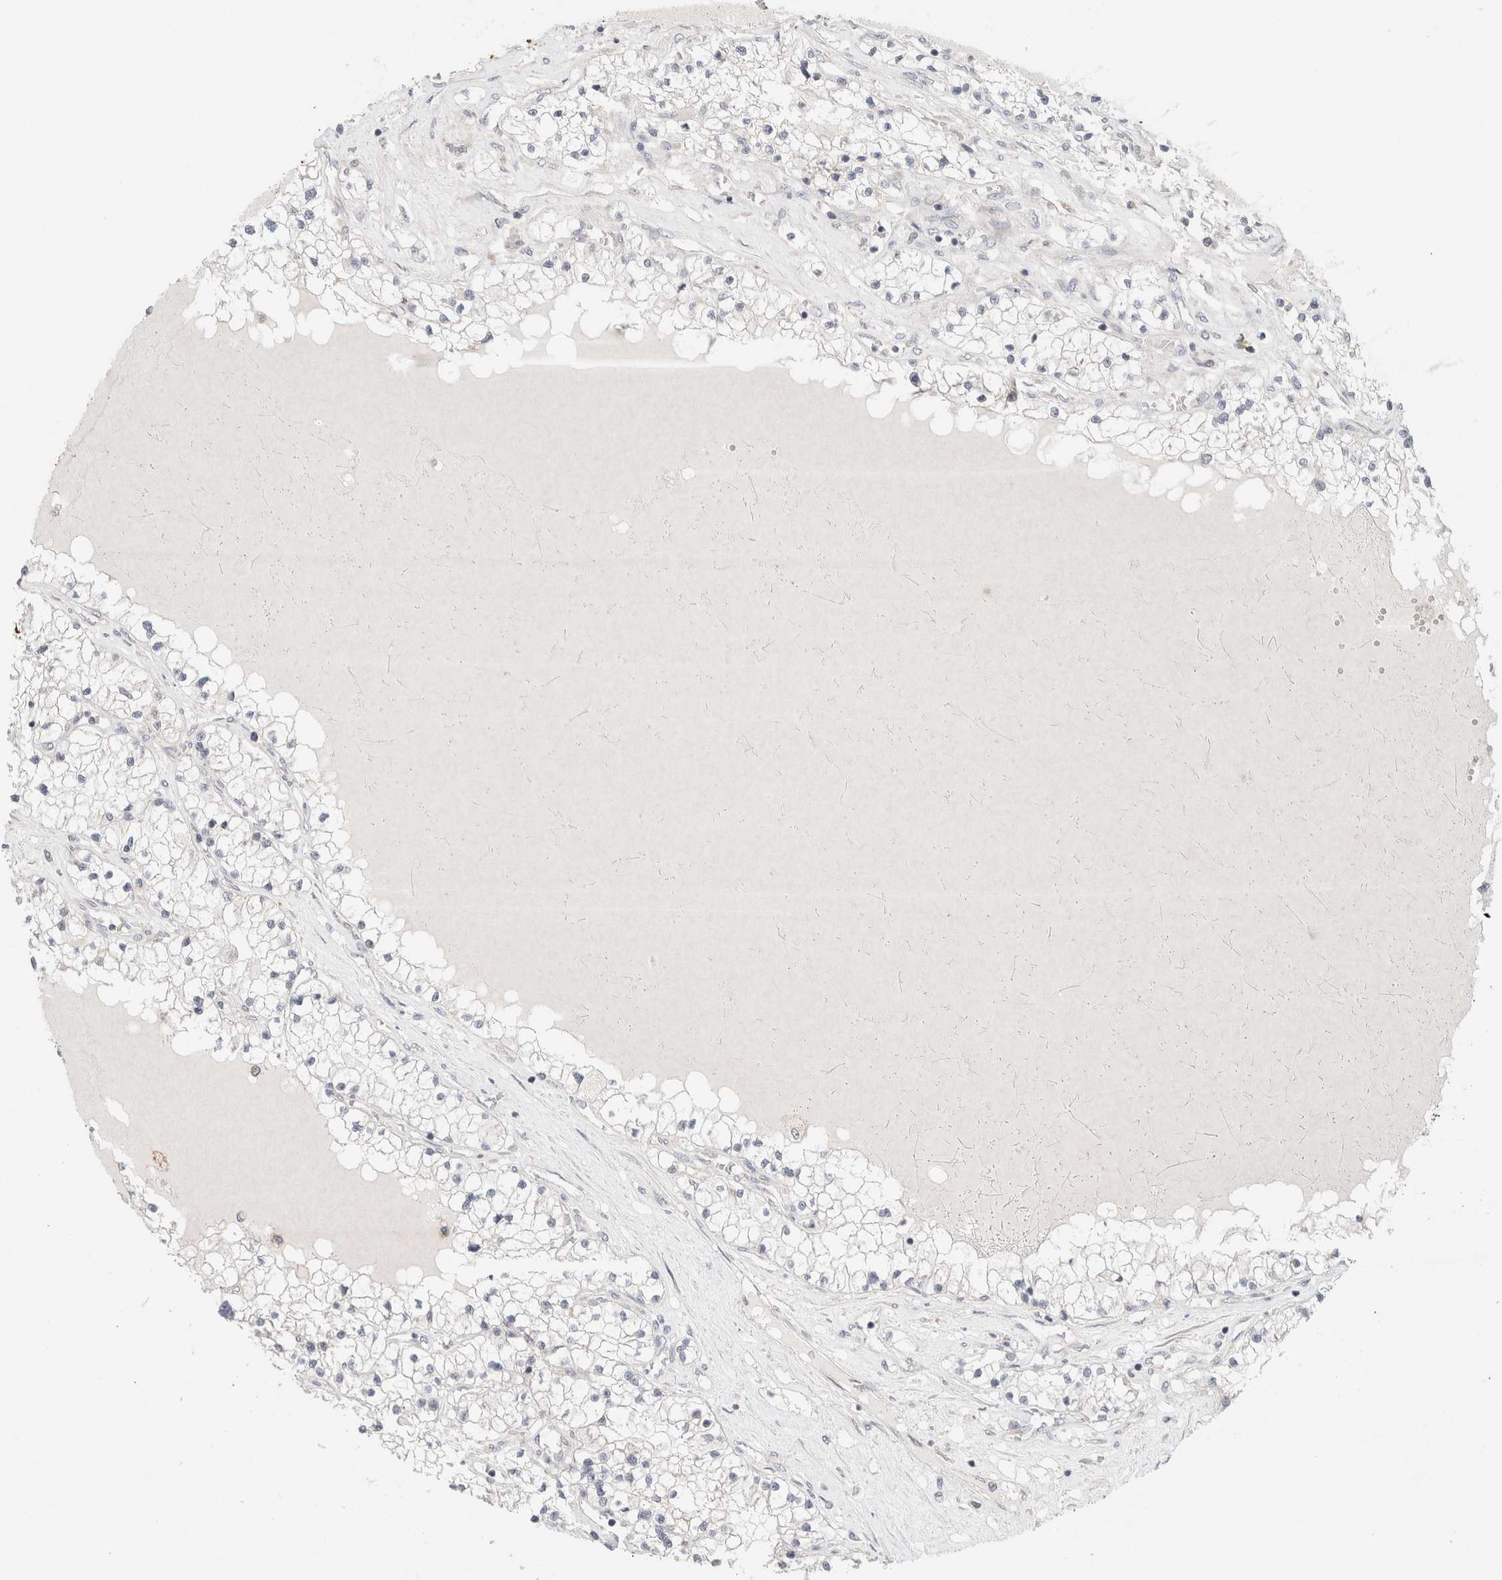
{"staining": {"intensity": "negative", "quantity": "none", "location": "none"}, "tissue": "renal cancer", "cell_type": "Tumor cells", "image_type": "cancer", "snomed": [{"axis": "morphology", "description": "Normal tissue, NOS"}, {"axis": "morphology", "description": "Adenocarcinoma, NOS"}, {"axis": "topography", "description": "Kidney"}], "caption": "Immunohistochemistry (IHC) micrograph of neoplastic tissue: renal adenocarcinoma stained with DAB (3,3'-diaminobenzidine) exhibits no significant protein expression in tumor cells.", "gene": "ERI3", "patient": {"sex": "male", "age": 68}}